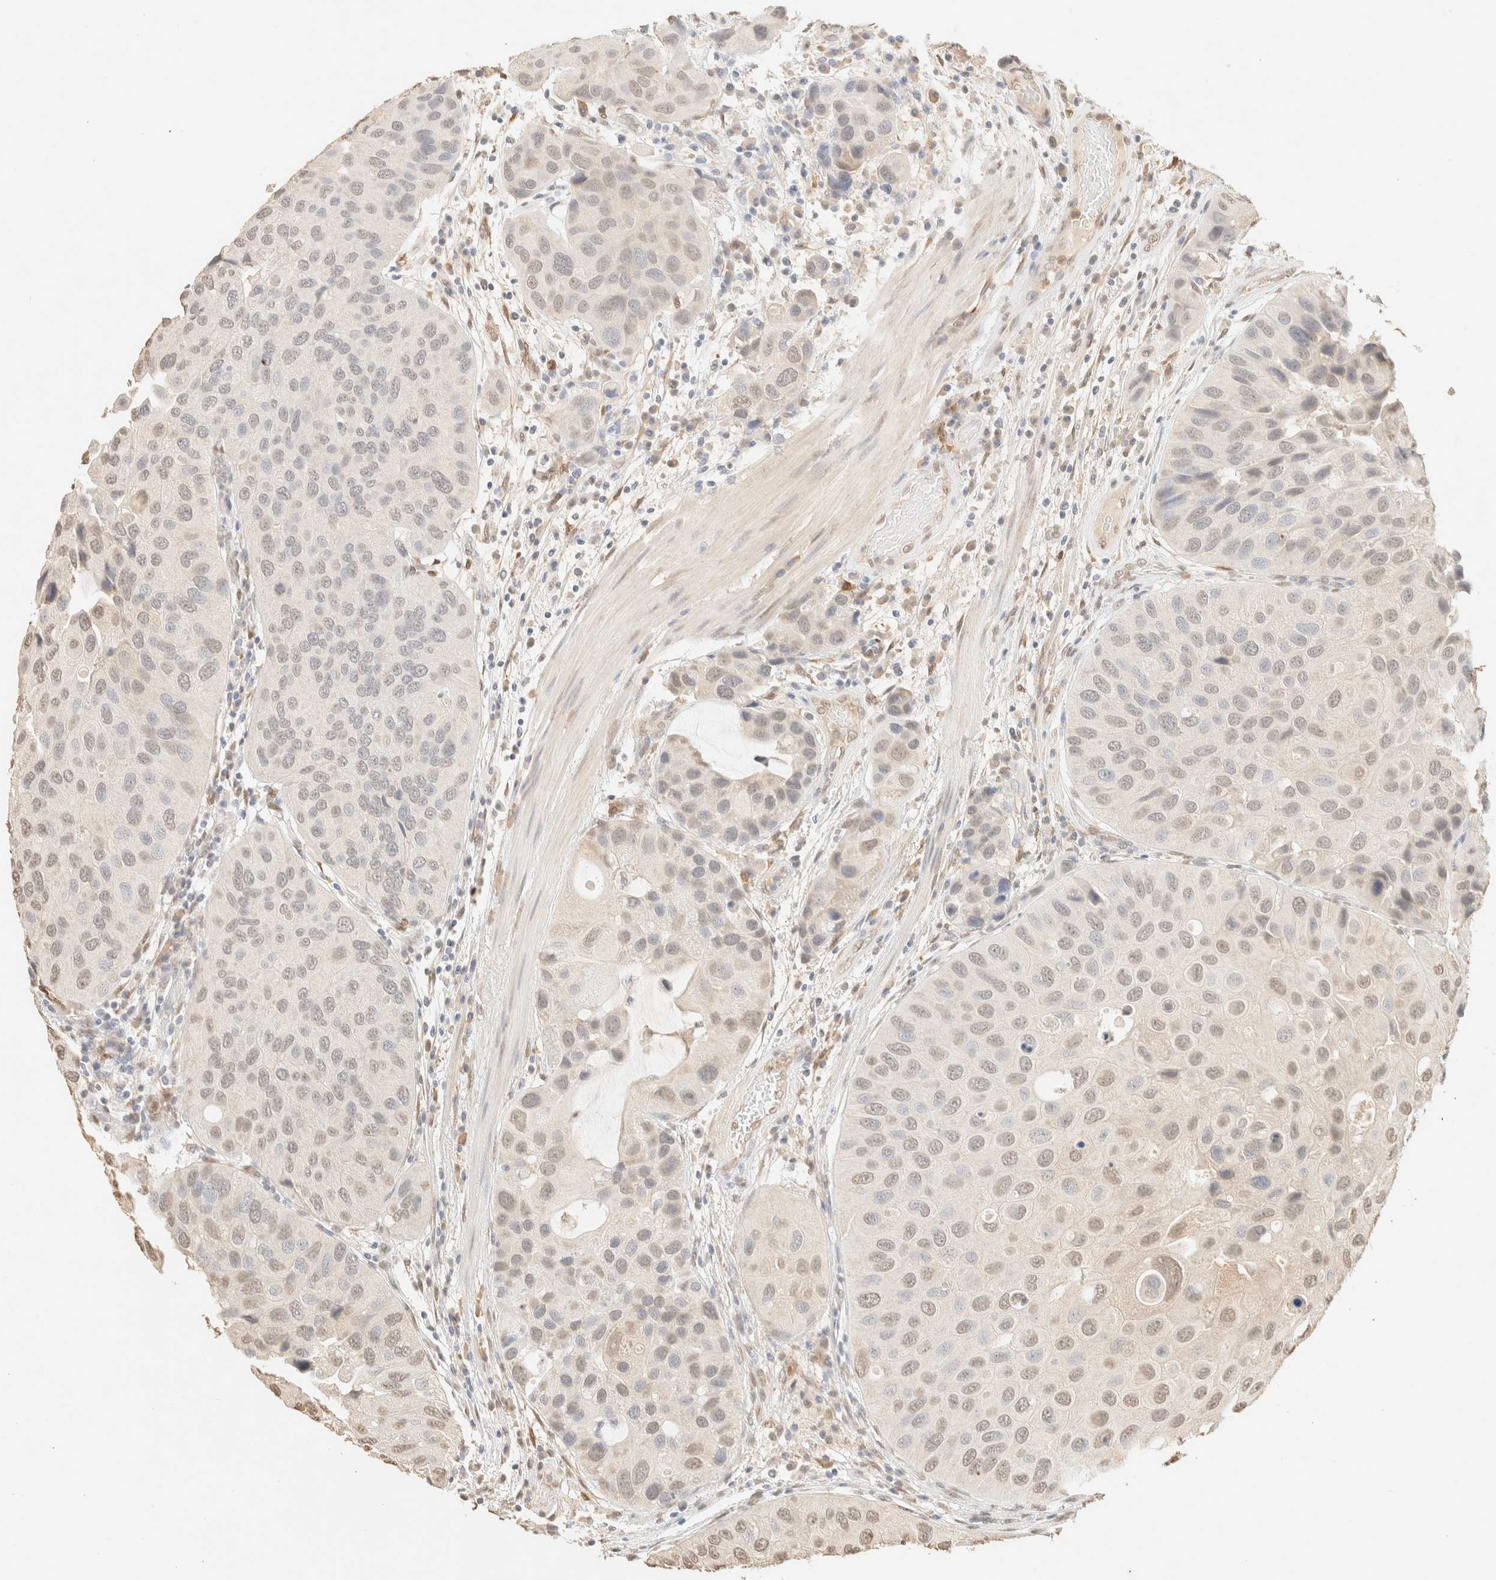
{"staining": {"intensity": "weak", "quantity": ">75%", "location": "nuclear"}, "tissue": "urothelial cancer", "cell_type": "Tumor cells", "image_type": "cancer", "snomed": [{"axis": "morphology", "description": "Urothelial carcinoma, High grade"}, {"axis": "topography", "description": "Urinary bladder"}], "caption": "DAB (3,3'-diaminobenzidine) immunohistochemical staining of human urothelial cancer shows weak nuclear protein expression in approximately >75% of tumor cells. (IHC, brightfield microscopy, high magnification).", "gene": "S100A13", "patient": {"sex": "female", "age": 64}}